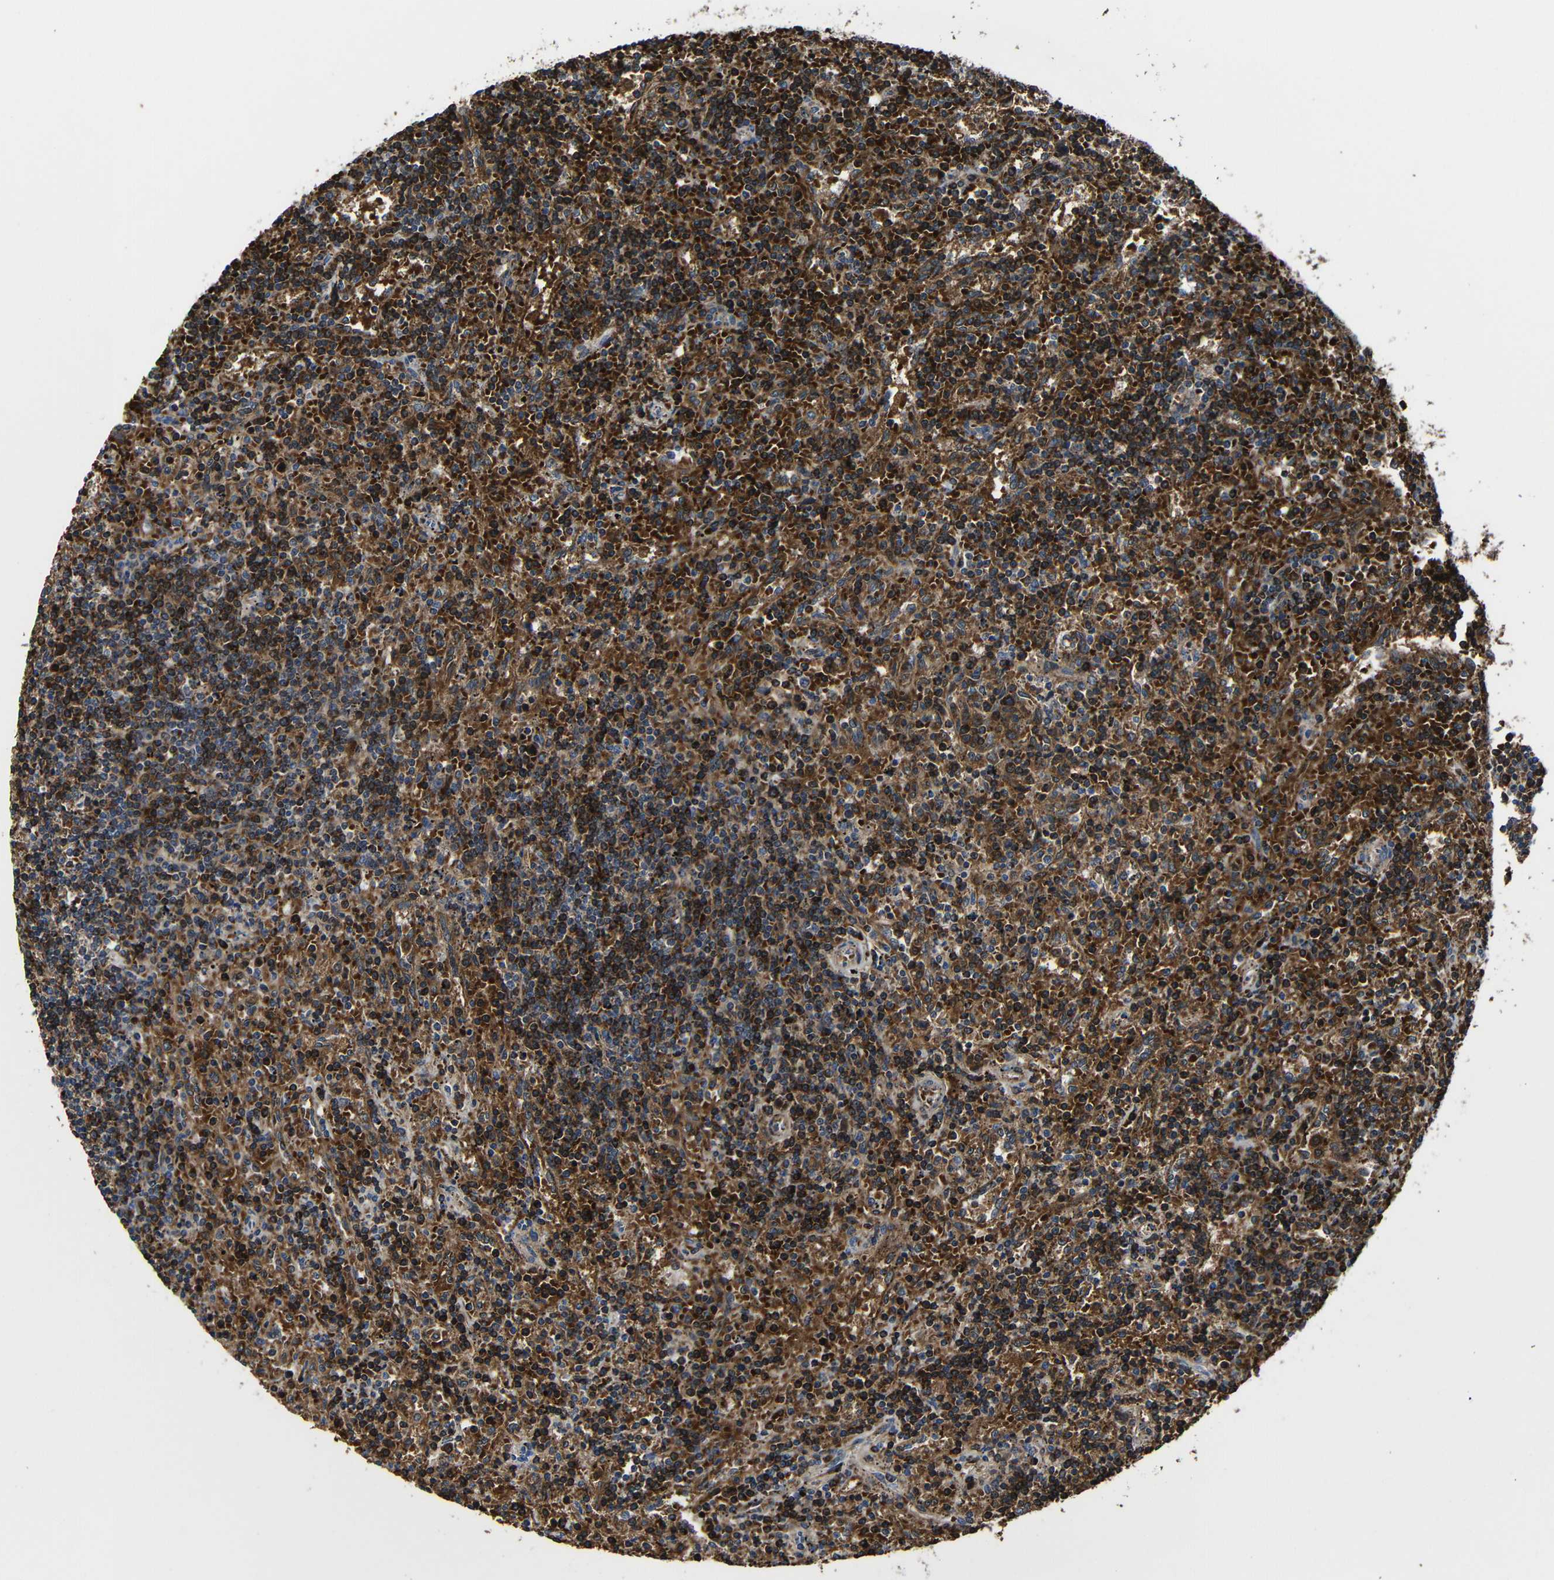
{"staining": {"intensity": "moderate", "quantity": ">75%", "location": "cytoplasmic/membranous,nuclear"}, "tissue": "lymphoma", "cell_type": "Tumor cells", "image_type": "cancer", "snomed": [{"axis": "morphology", "description": "Malignant lymphoma, non-Hodgkin's type, Low grade"}, {"axis": "topography", "description": "Spleen"}], "caption": "Moderate cytoplasmic/membranous and nuclear protein positivity is appreciated in about >75% of tumor cells in lymphoma.", "gene": "CA5B", "patient": {"sex": "male", "age": 76}}